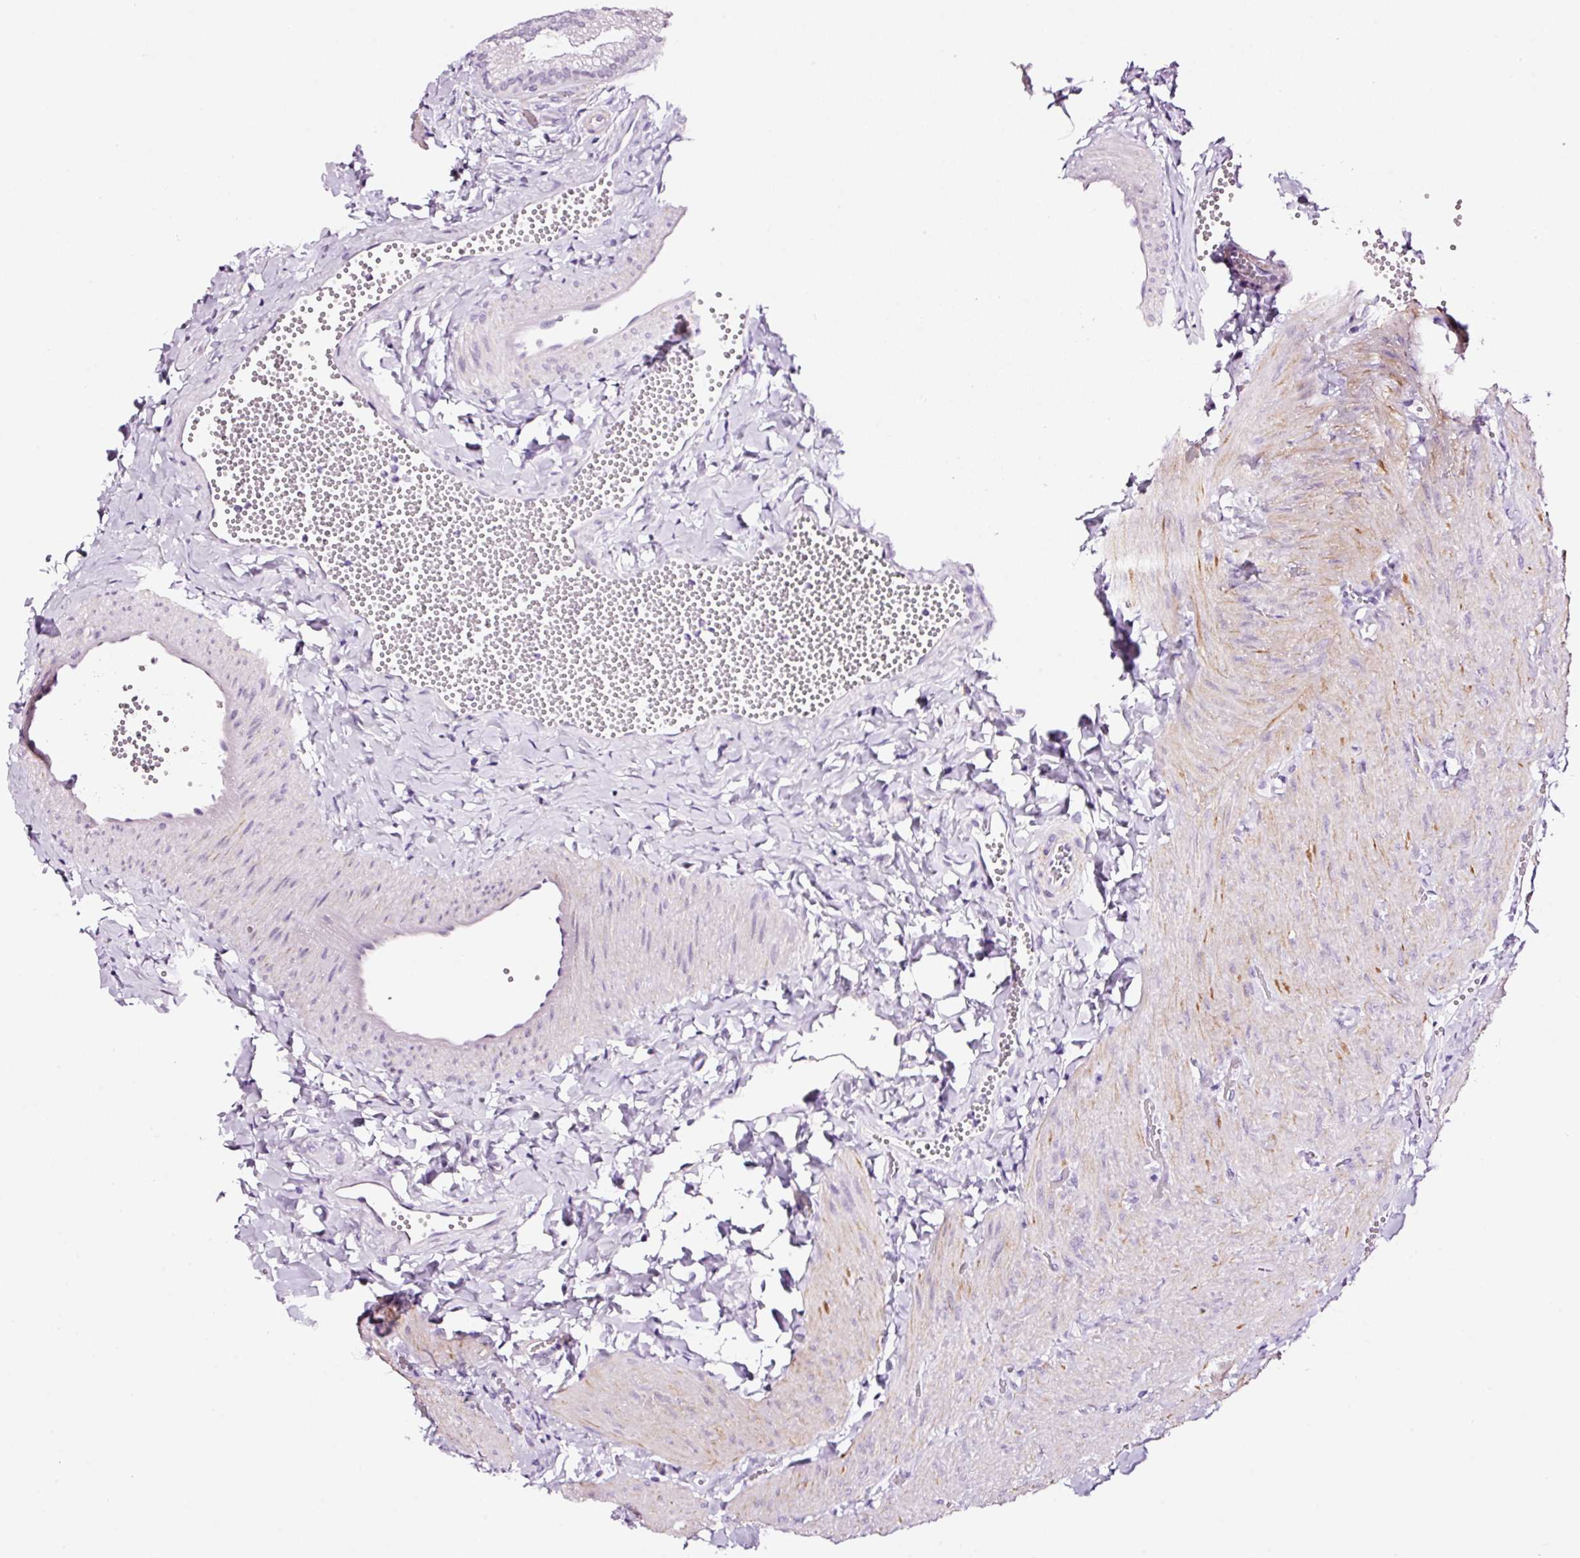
{"staining": {"intensity": "negative", "quantity": "none", "location": "none"}, "tissue": "gallbladder", "cell_type": "Glandular cells", "image_type": "normal", "snomed": [{"axis": "morphology", "description": "Normal tissue, NOS"}, {"axis": "topography", "description": "Gallbladder"}], "caption": "Protein analysis of normal gallbladder exhibits no significant staining in glandular cells.", "gene": "RTF2", "patient": {"sex": "male", "age": 17}}